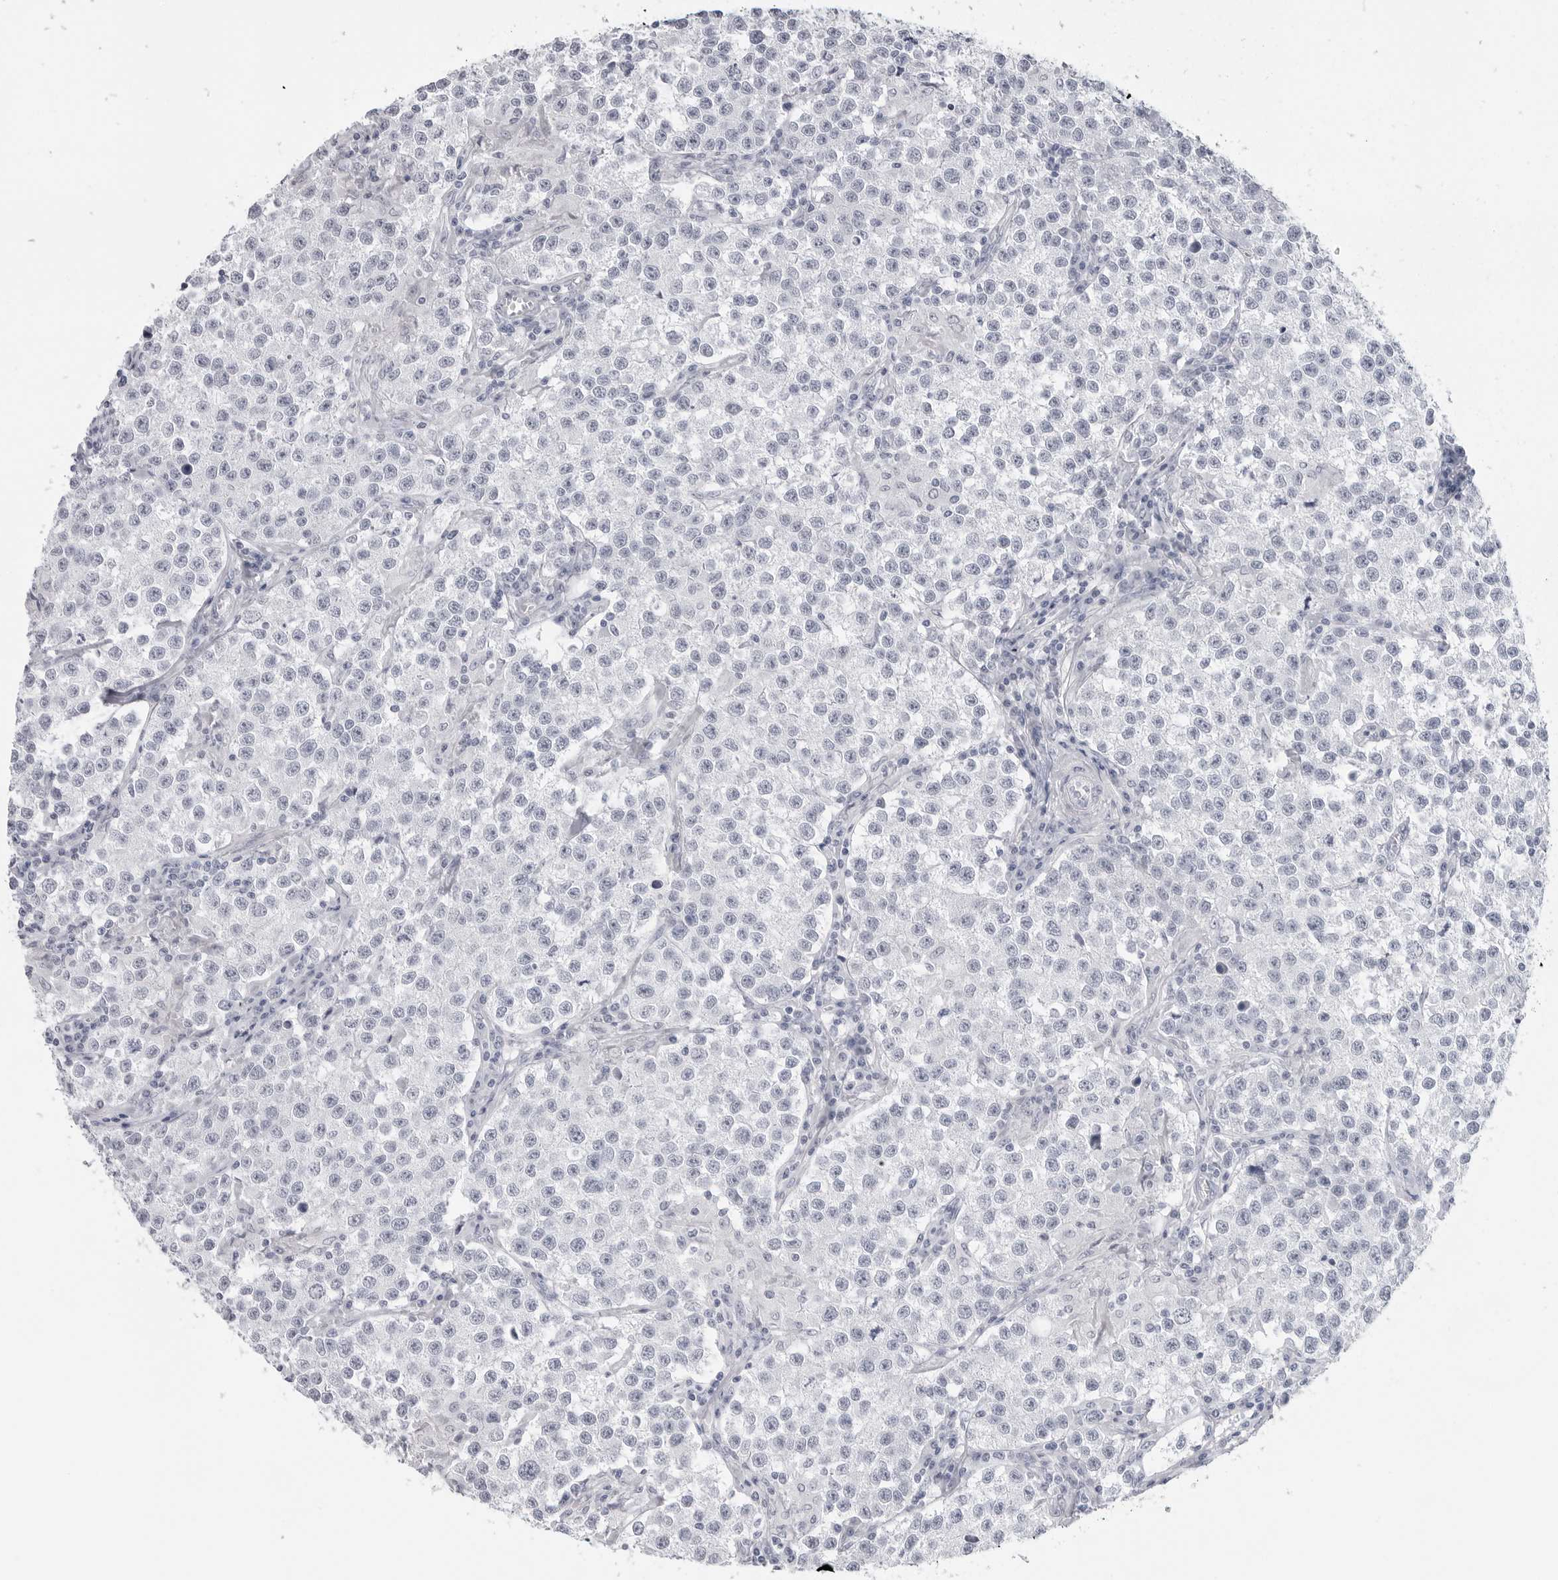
{"staining": {"intensity": "negative", "quantity": "none", "location": "none"}, "tissue": "testis cancer", "cell_type": "Tumor cells", "image_type": "cancer", "snomed": [{"axis": "morphology", "description": "Seminoma, NOS"}, {"axis": "morphology", "description": "Carcinoma, Embryonal, NOS"}, {"axis": "topography", "description": "Testis"}], "caption": "Immunohistochemistry micrograph of neoplastic tissue: human embryonal carcinoma (testis) stained with DAB reveals no significant protein expression in tumor cells.", "gene": "PGA3", "patient": {"sex": "male", "age": 43}}